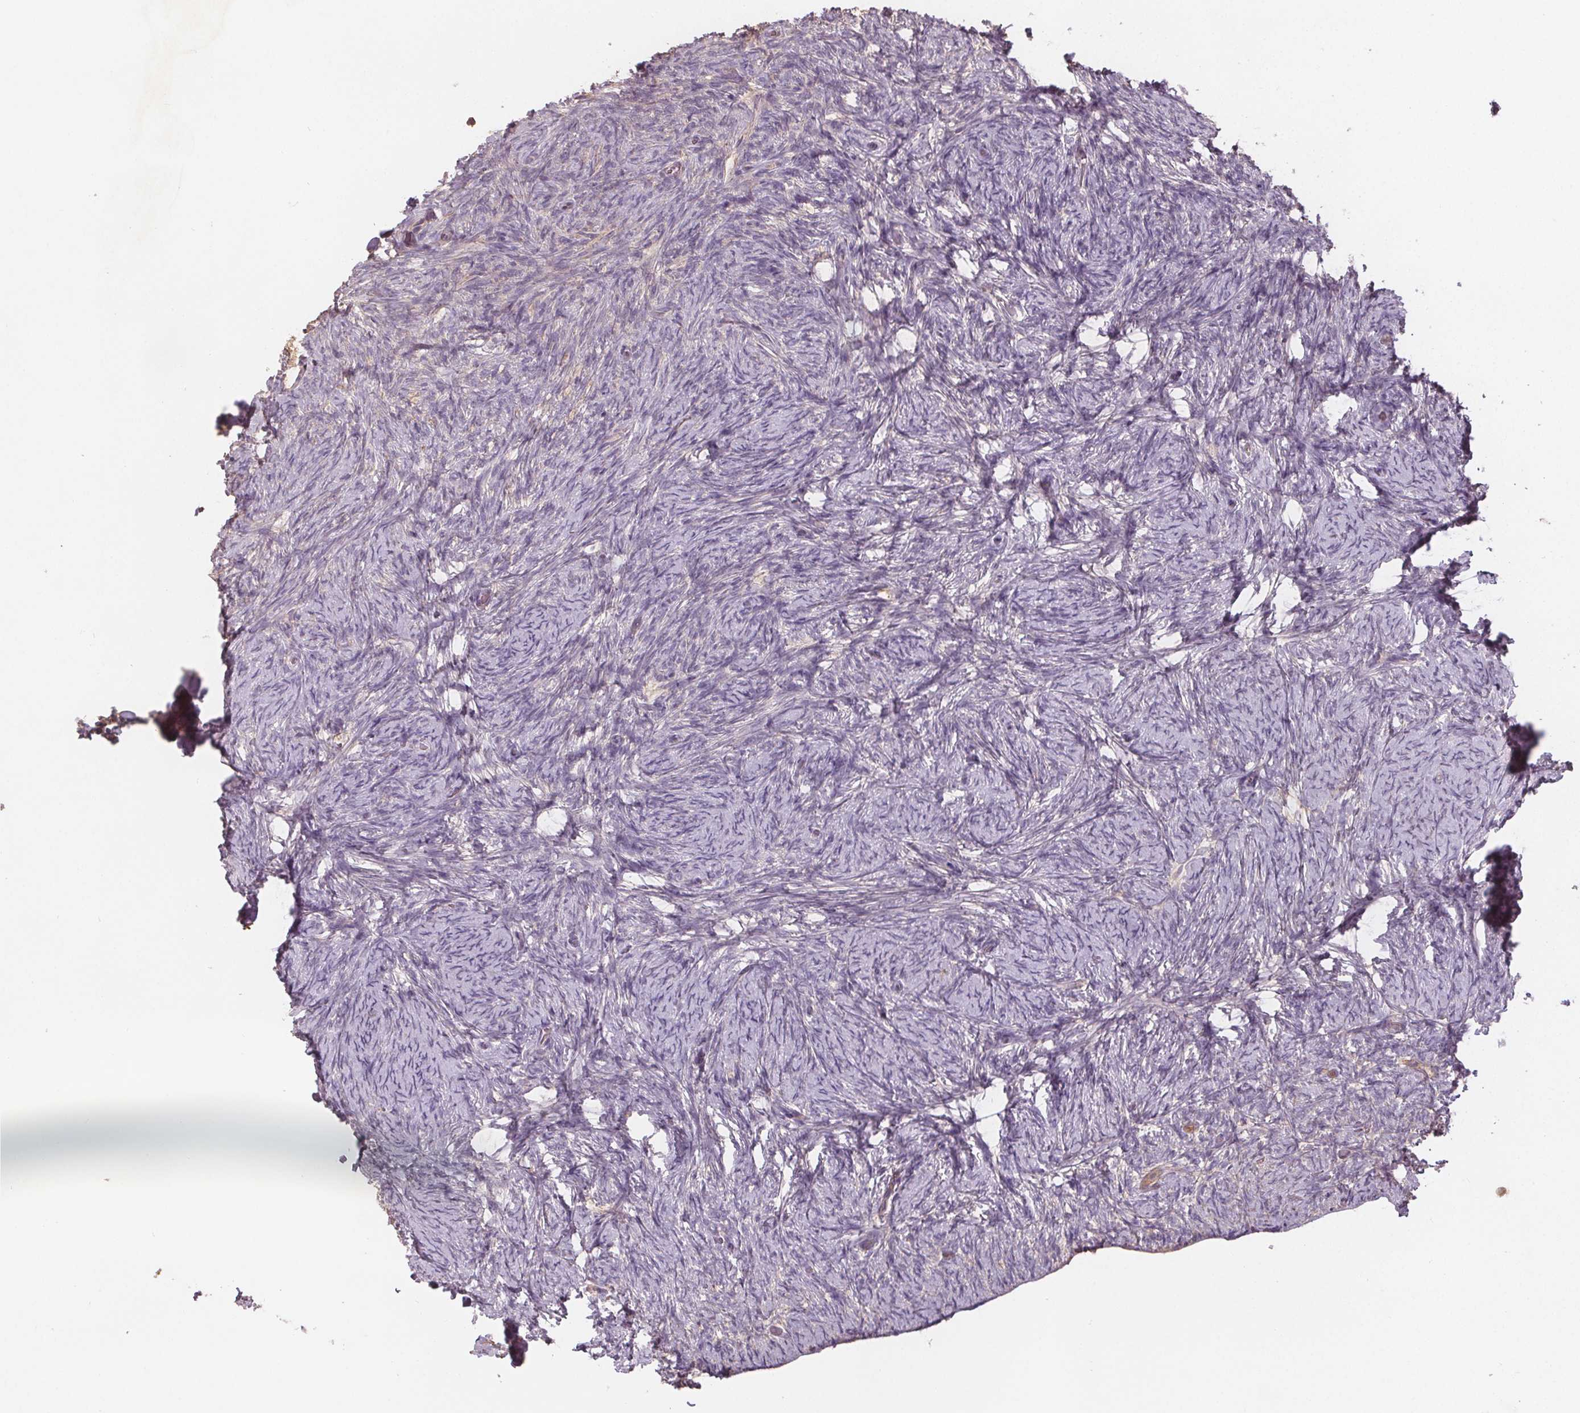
{"staining": {"intensity": "negative", "quantity": "none", "location": "none"}, "tissue": "ovary", "cell_type": "Ovarian stroma cells", "image_type": "normal", "snomed": [{"axis": "morphology", "description": "Normal tissue, NOS"}, {"axis": "topography", "description": "Ovary"}], "caption": "DAB (3,3'-diaminobenzidine) immunohistochemical staining of unremarkable ovary displays no significant positivity in ovarian stroma cells. The staining is performed using DAB (3,3'-diaminobenzidine) brown chromogen with nuclei counter-stained in using hematoxylin.", "gene": "TMEM80", "patient": {"sex": "female", "age": 34}}